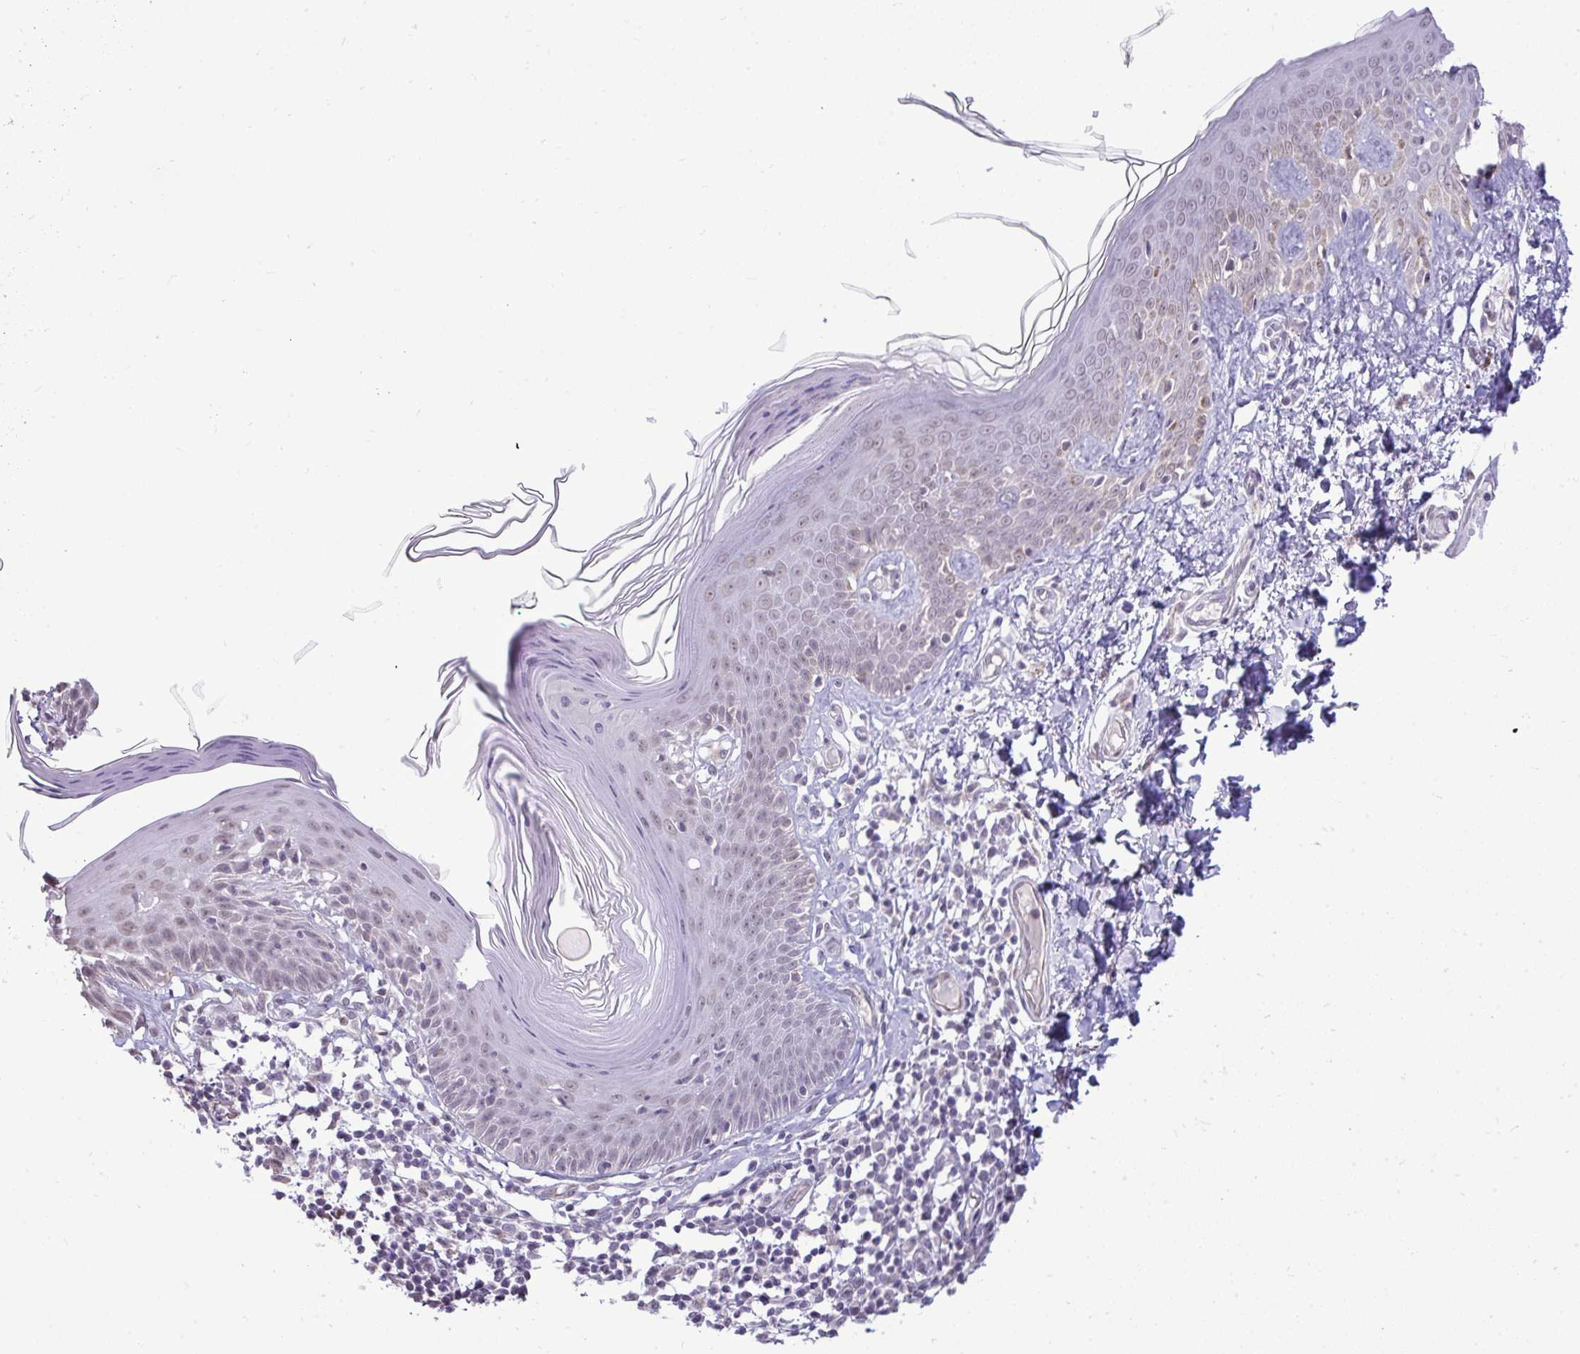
{"staining": {"intensity": "negative", "quantity": "none", "location": "none"}, "tissue": "skin", "cell_type": "Fibroblasts", "image_type": "normal", "snomed": [{"axis": "morphology", "description": "Normal tissue, NOS"}, {"axis": "topography", "description": "Skin"}, {"axis": "topography", "description": "Peripheral nerve tissue"}], "caption": "Immunohistochemical staining of benign human skin demonstrates no significant staining in fibroblasts. Brightfield microscopy of immunohistochemistry (IHC) stained with DAB (brown) and hematoxylin (blue), captured at high magnification.", "gene": "NPPA", "patient": {"sex": "female", "age": 45}}